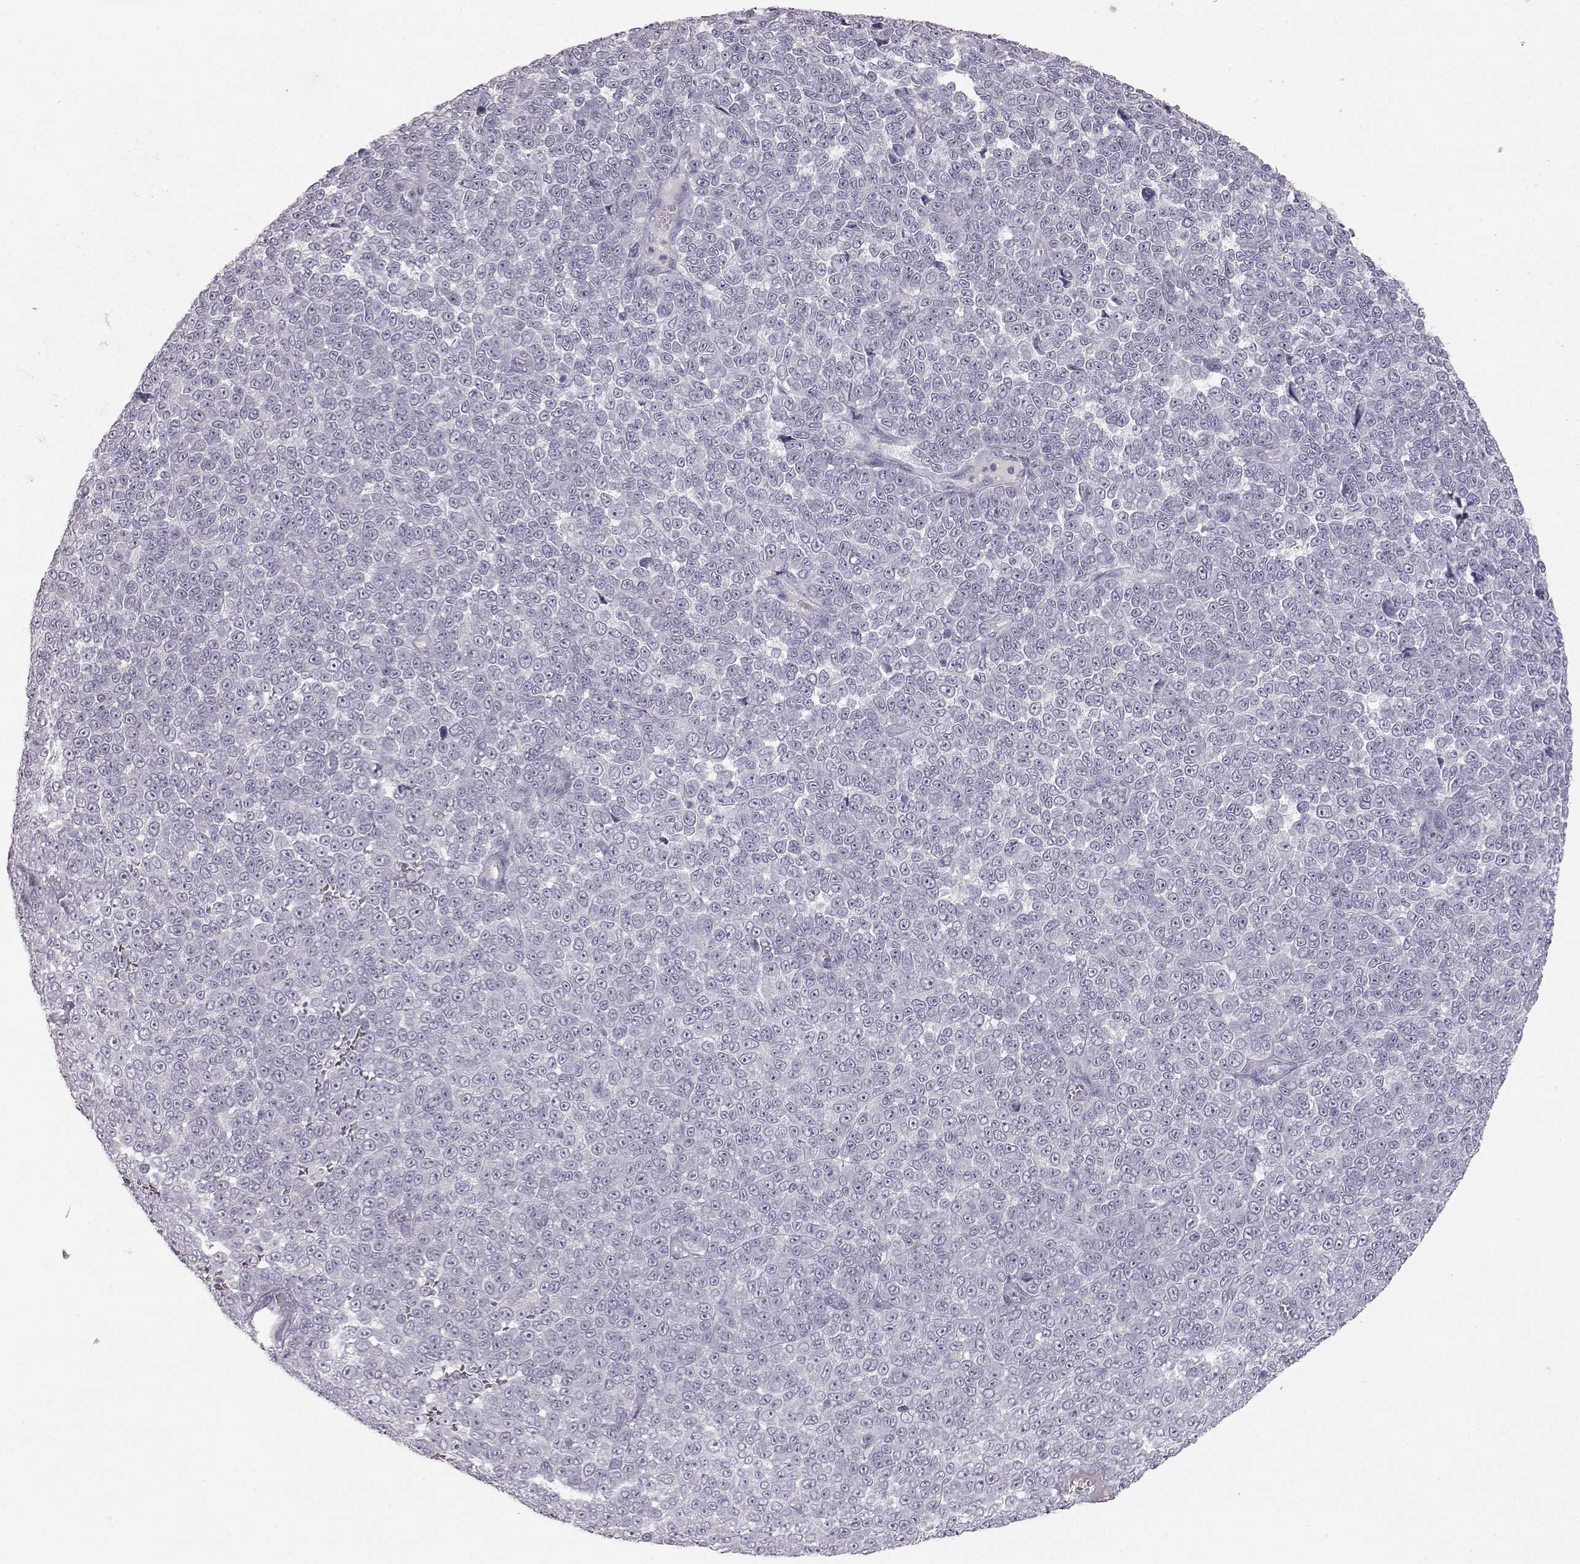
{"staining": {"intensity": "negative", "quantity": "none", "location": "none"}, "tissue": "melanoma", "cell_type": "Tumor cells", "image_type": "cancer", "snomed": [{"axis": "morphology", "description": "Malignant melanoma, NOS"}, {"axis": "topography", "description": "Skin"}], "caption": "Protein analysis of melanoma shows no significant positivity in tumor cells. Brightfield microscopy of immunohistochemistry (IHC) stained with DAB (3,3'-diaminobenzidine) (brown) and hematoxylin (blue), captured at high magnification.", "gene": "KRTAP16-1", "patient": {"sex": "female", "age": 95}}